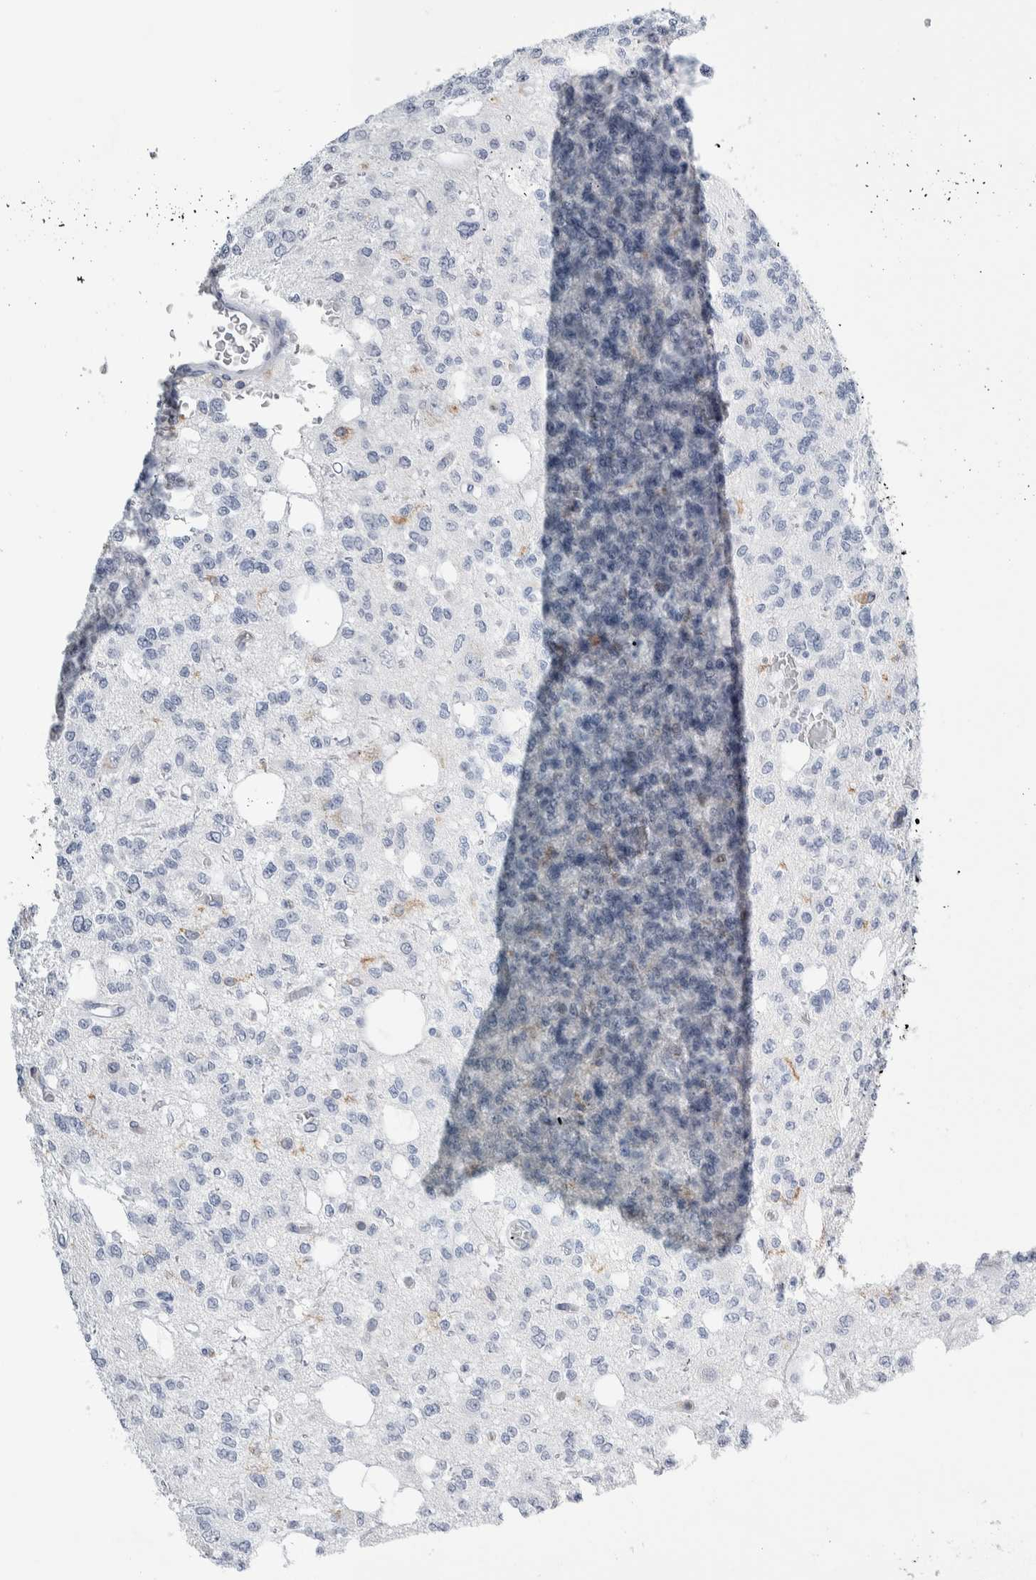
{"staining": {"intensity": "negative", "quantity": "none", "location": "none"}, "tissue": "glioma", "cell_type": "Tumor cells", "image_type": "cancer", "snomed": [{"axis": "morphology", "description": "Glioma, malignant, Low grade"}, {"axis": "topography", "description": "Brain"}], "caption": "Photomicrograph shows no protein staining in tumor cells of low-grade glioma (malignant) tissue.", "gene": "SKAP2", "patient": {"sex": "male", "age": 38}}